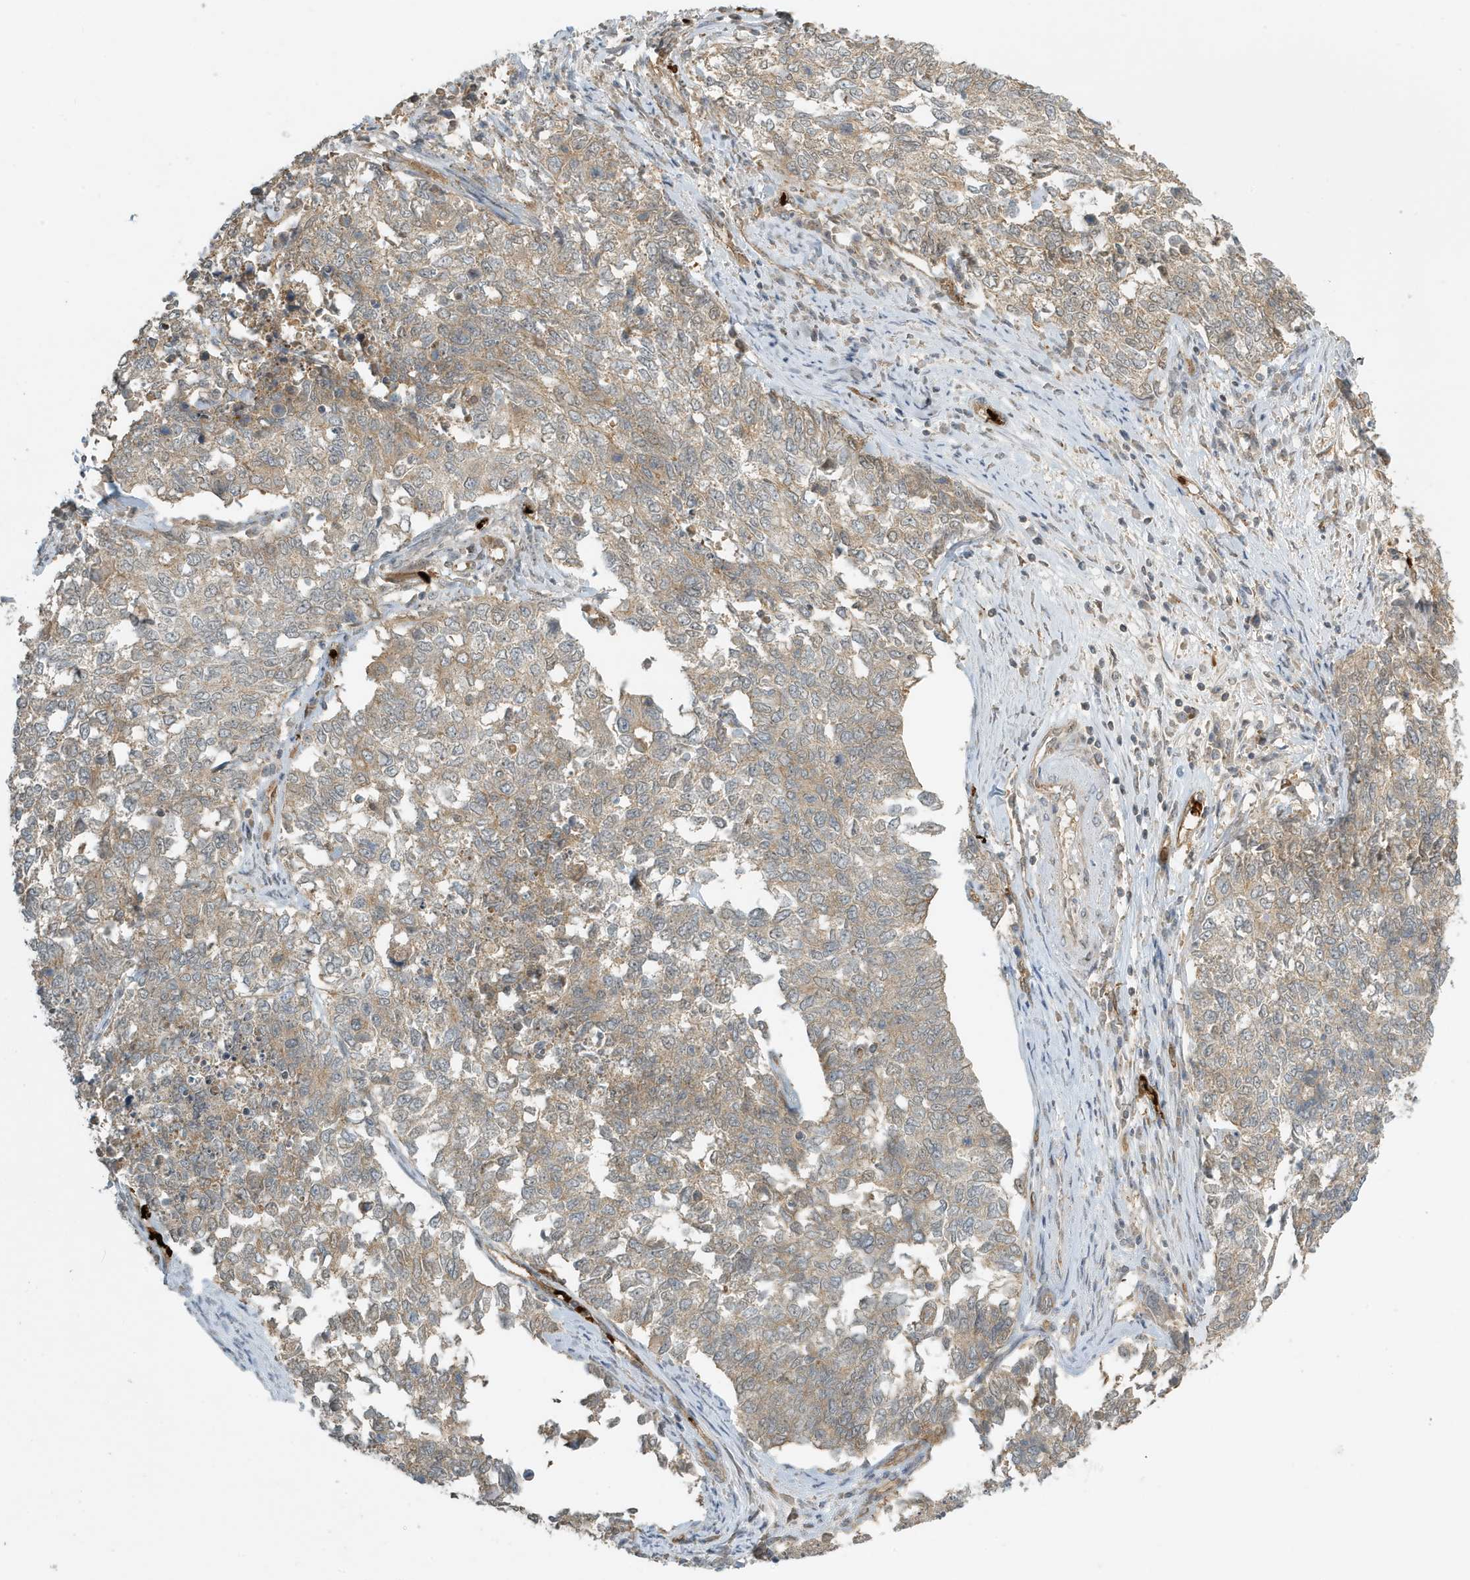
{"staining": {"intensity": "weak", "quantity": "25%-75%", "location": "cytoplasmic/membranous"}, "tissue": "cervical cancer", "cell_type": "Tumor cells", "image_type": "cancer", "snomed": [{"axis": "morphology", "description": "Squamous cell carcinoma, NOS"}, {"axis": "topography", "description": "Cervix"}], "caption": "Immunohistochemical staining of cervical cancer (squamous cell carcinoma) reveals low levels of weak cytoplasmic/membranous protein staining in about 25%-75% of tumor cells. (DAB IHC, brown staining for protein, blue staining for nuclei).", "gene": "FYCO1", "patient": {"sex": "female", "age": 63}}